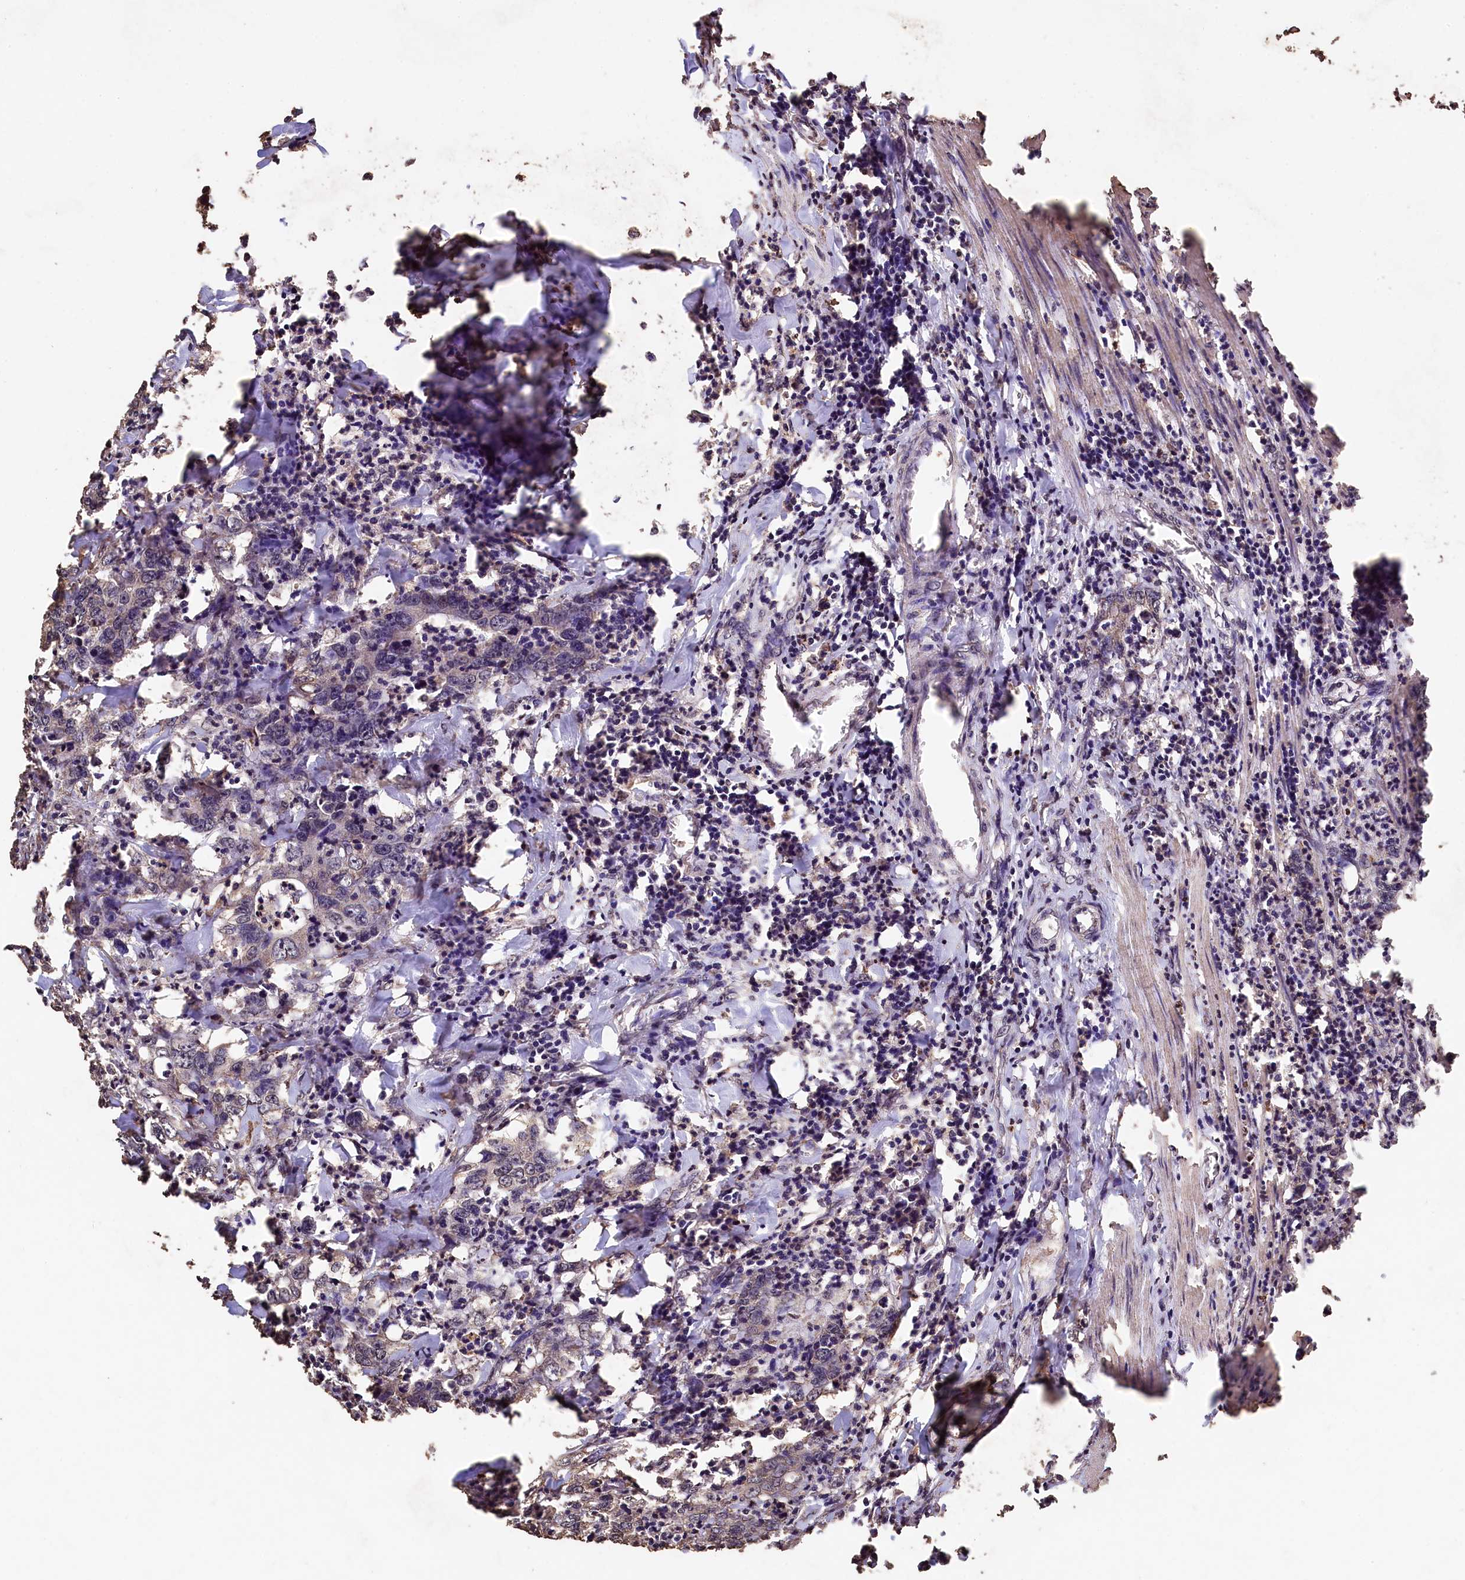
{"staining": {"intensity": "negative", "quantity": "none", "location": "none"}, "tissue": "colorectal cancer", "cell_type": "Tumor cells", "image_type": "cancer", "snomed": [{"axis": "morphology", "description": "Adenocarcinoma, NOS"}, {"axis": "topography", "description": "Colon"}], "caption": "This is an immunohistochemistry (IHC) histopathology image of colorectal cancer (adenocarcinoma). There is no expression in tumor cells.", "gene": "CEP57L1", "patient": {"sex": "female", "age": 75}}